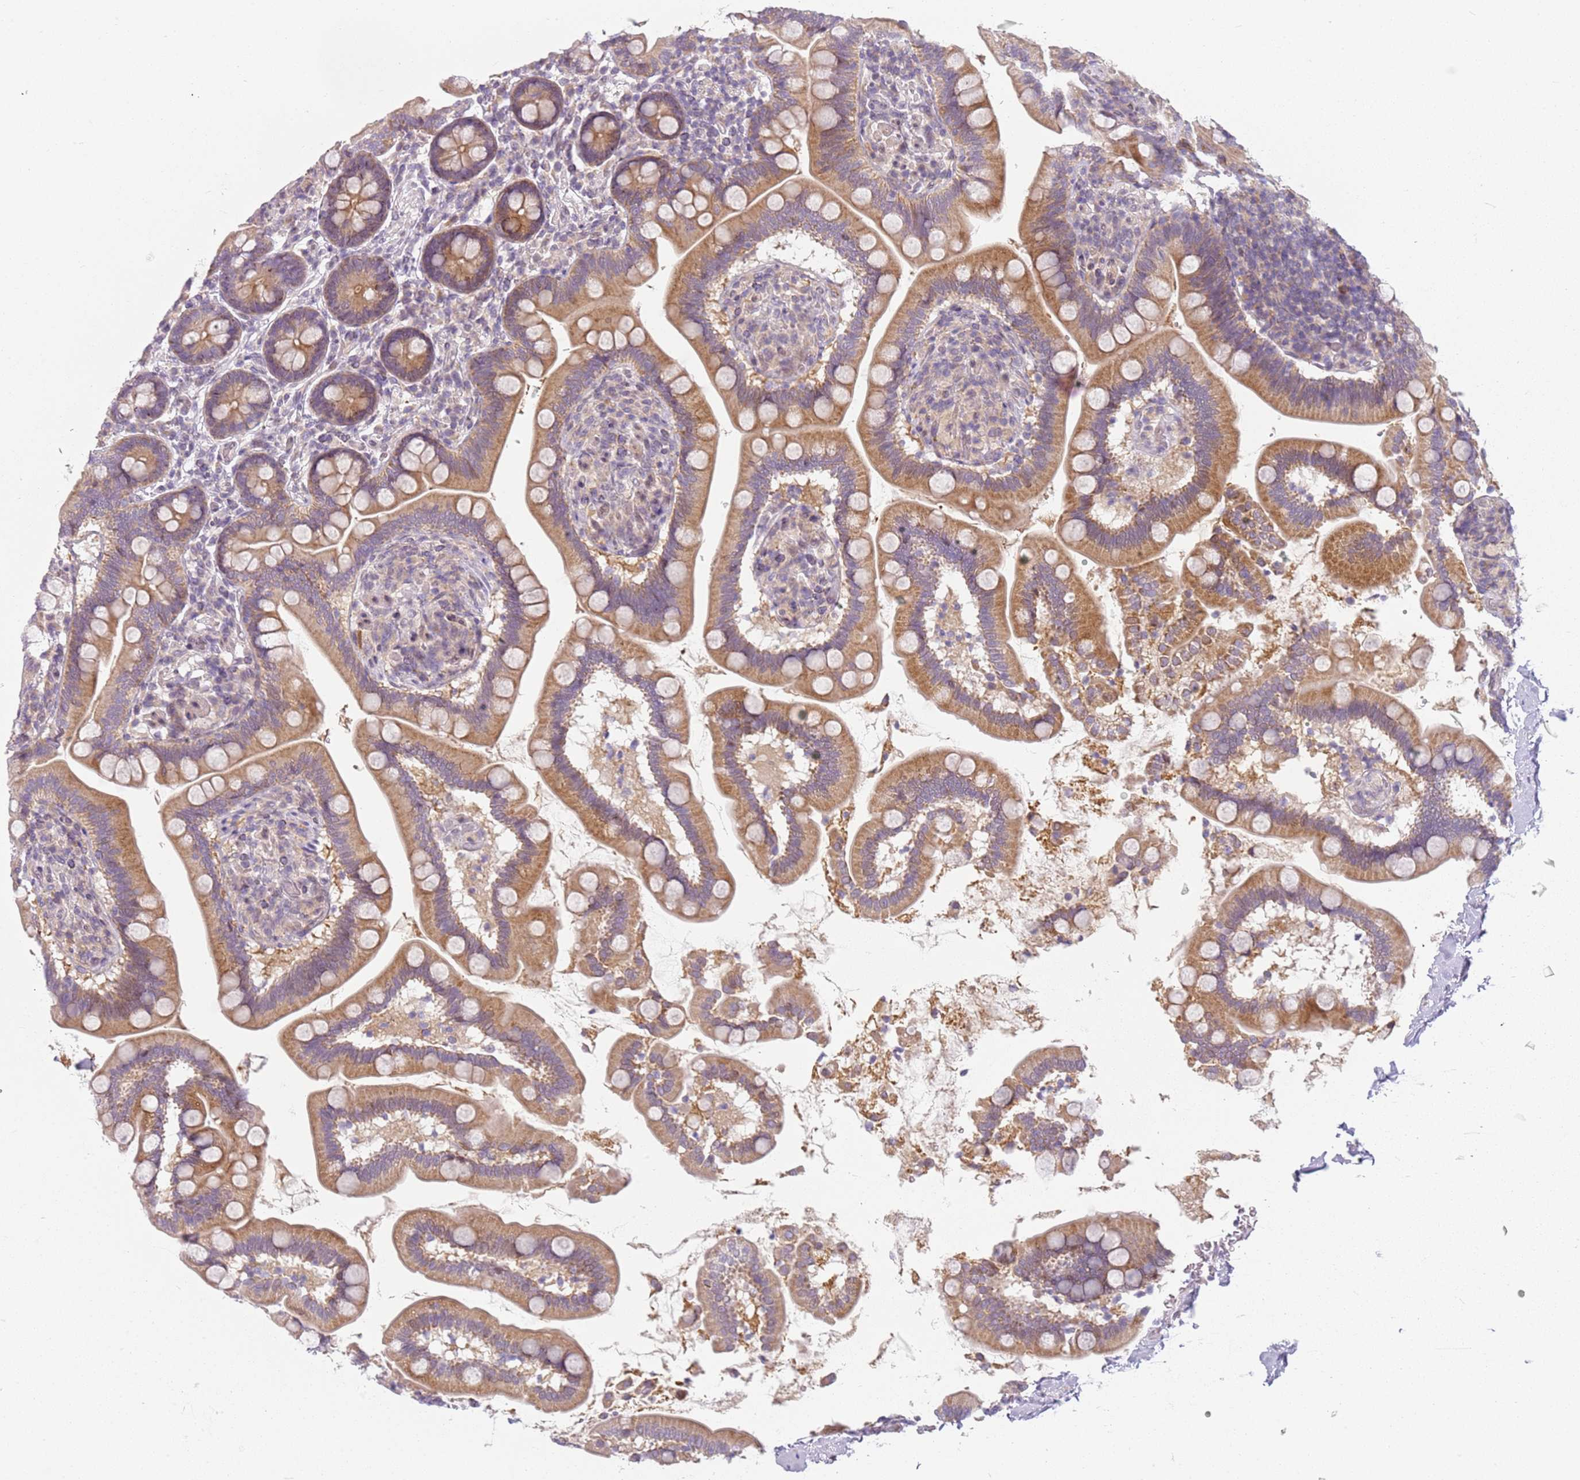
{"staining": {"intensity": "moderate", "quantity": ">75%", "location": "cytoplasmic/membranous"}, "tissue": "small intestine", "cell_type": "Glandular cells", "image_type": "normal", "snomed": [{"axis": "morphology", "description": "Normal tissue, NOS"}, {"axis": "topography", "description": "Small intestine"}], "caption": "Immunohistochemical staining of benign small intestine shows moderate cytoplasmic/membranous protein expression in approximately >75% of glandular cells.", "gene": "DEFB116", "patient": {"sex": "female", "age": 64}}